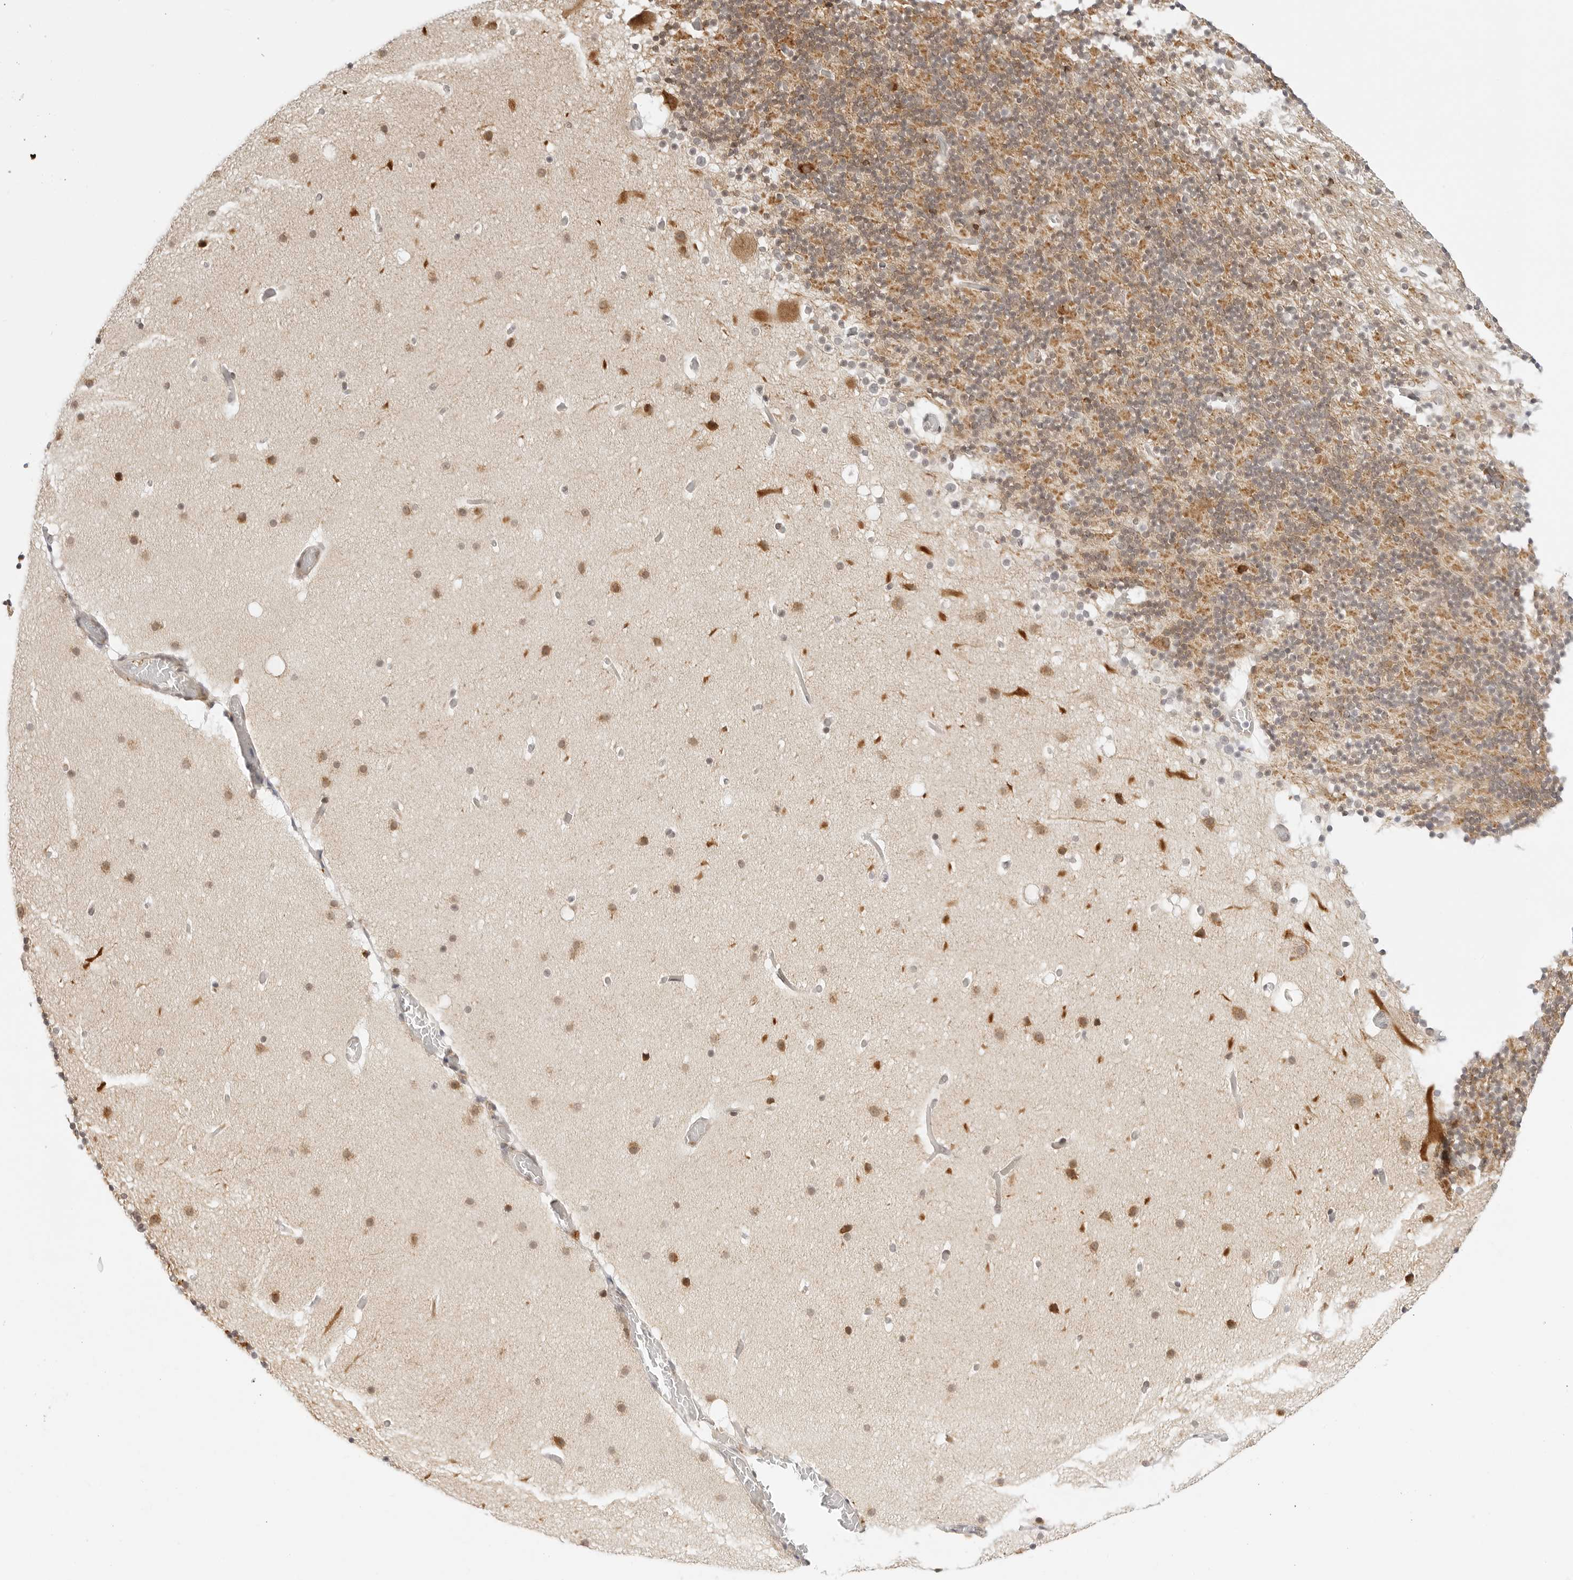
{"staining": {"intensity": "moderate", "quantity": ">75%", "location": "cytoplasmic/membranous,nuclear"}, "tissue": "cerebellum", "cell_type": "Cells in granular layer", "image_type": "normal", "snomed": [{"axis": "morphology", "description": "Normal tissue, NOS"}, {"axis": "topography", "description": "Cerebellum"}], "caption": "Human cerebellum stained for a protein (brown) demonstrates moderate cytoplasmic/membranous,nuclear positive expression in about >75% of cells in granular layer.", "gene": "HIPK3", "patient": {"sex": "male", "age": 57}}